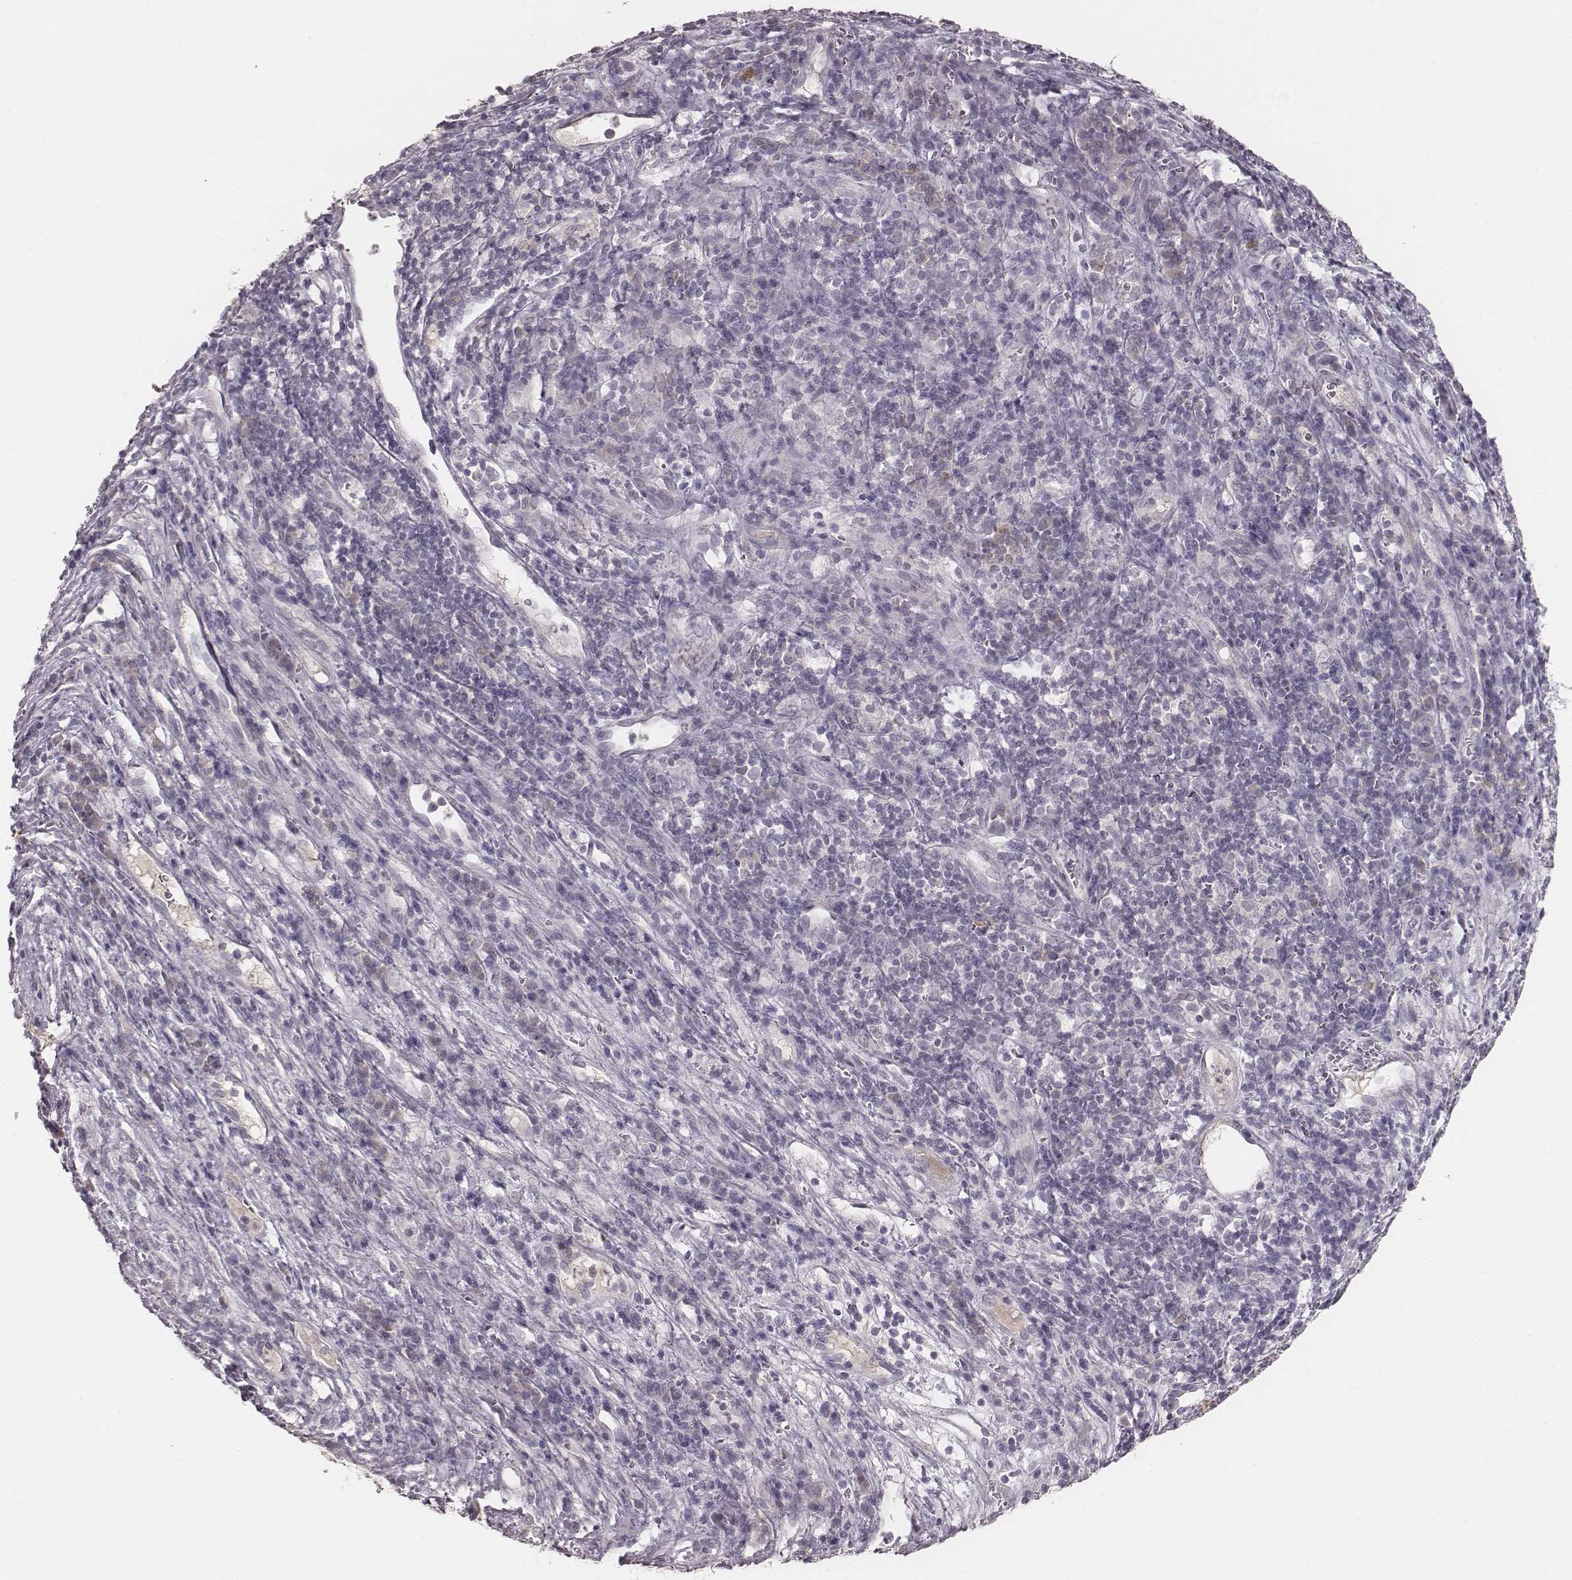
{"staining": {"intensity": "negative", "quantity": "none", "location": "none"}, "tissue": "liver cancer", "cell_type": "Tumor cells", "image_type": "cancer", "snomed": [{"axis": "morphology", "description": "Carcinoma, Hepatocellular, NOS"}, {"axis": "topography", "description": "Liver"}], "caption": "A high-resolution histopathology image shows immunohistochemistry staining of liver cancer, which displays no significant expression in tumor cells.", "gene": "LY6K", "patient": {"sex": "female", "age": 60}}